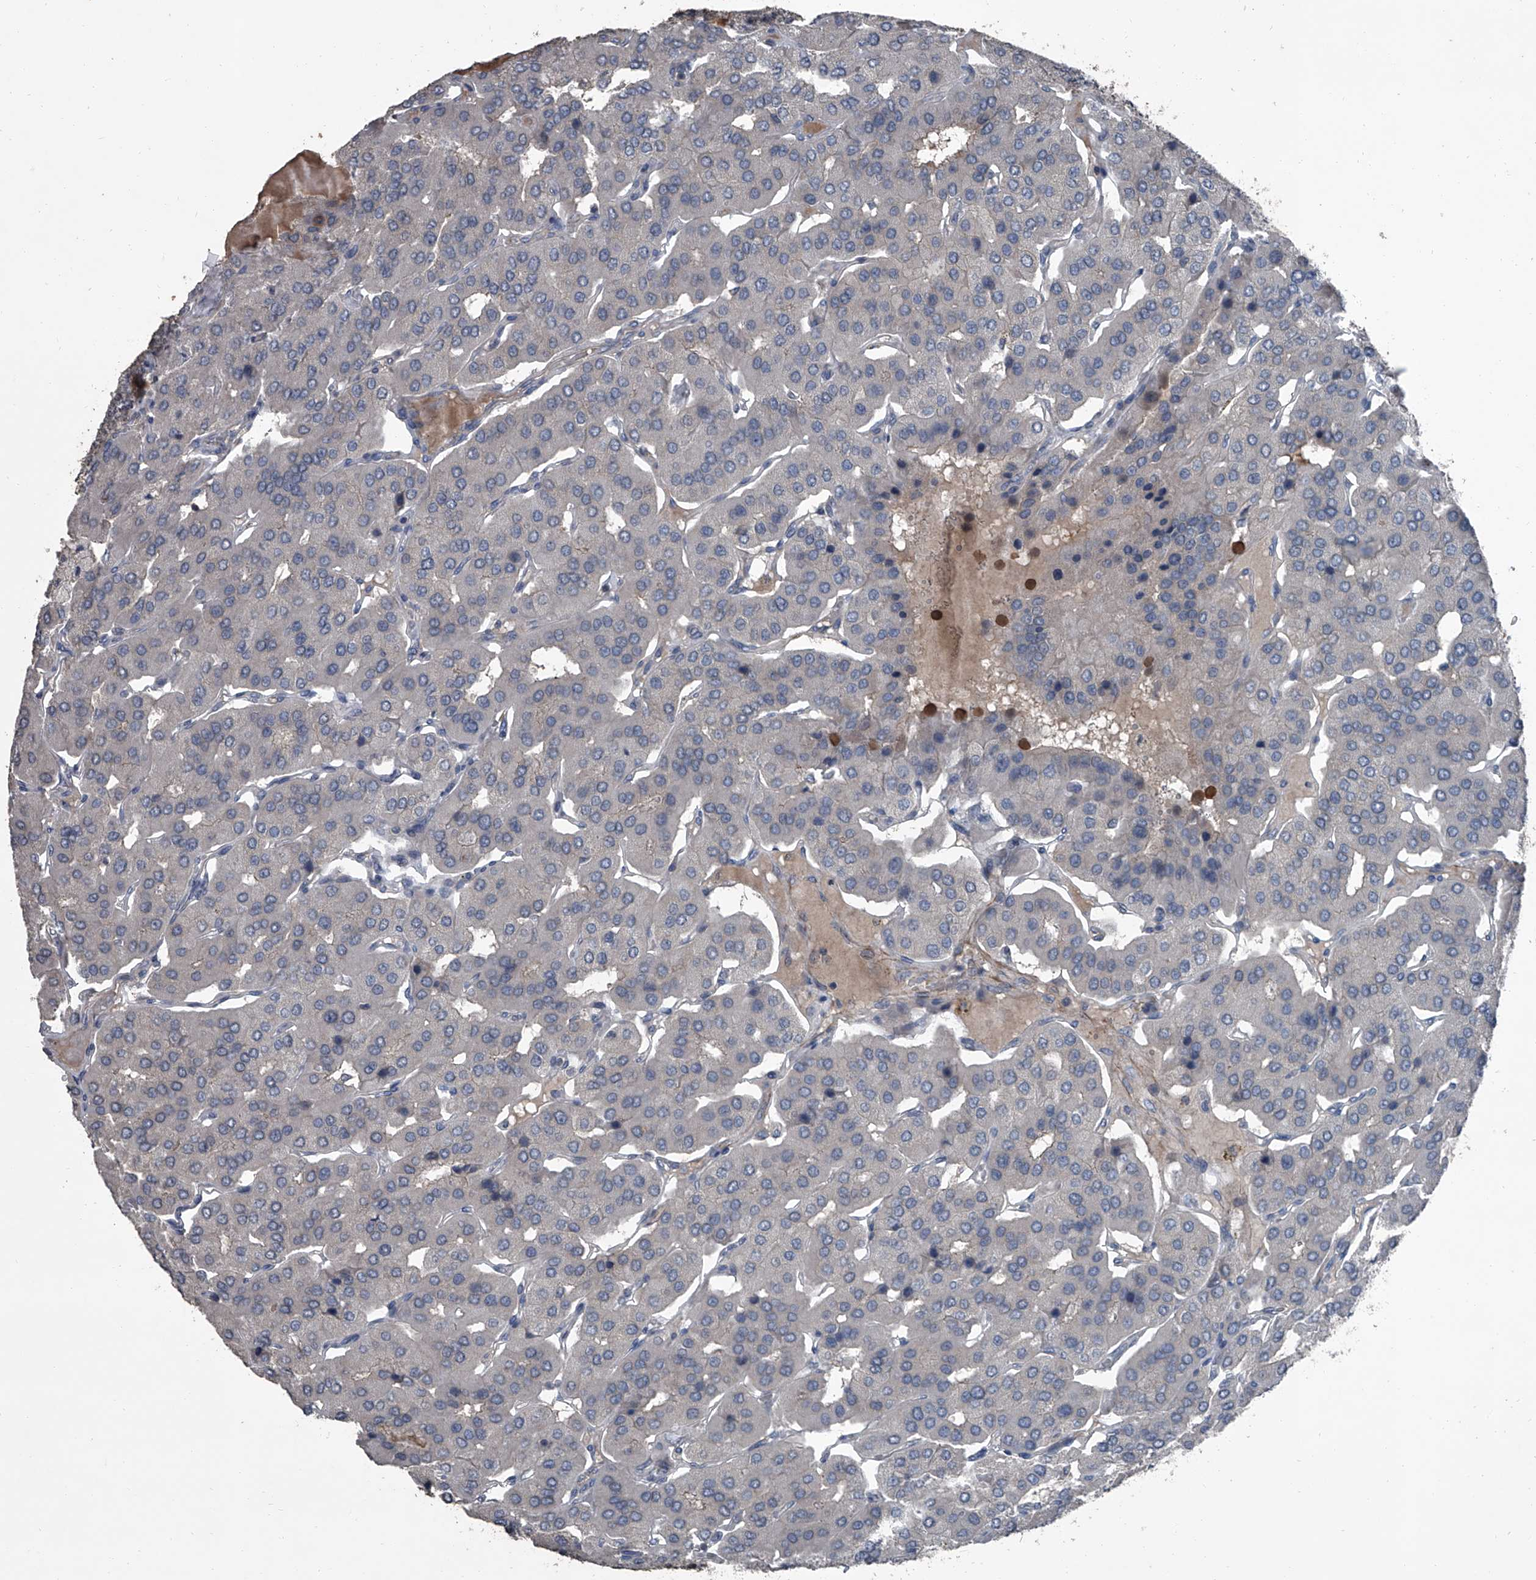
{"staining": {"intensity": "negative", "quantity": "none", "location": "none"}, "tissue": "parathyroid gland", "cell_type": "Glandular cells", "image_type": "normal", "snomed": [{"axis": "morphology", "description": "Normal tissue, NOS"}, {"axis": "morphology", "description": "Adenoma, NOS"}, {"axis": "topography", "description": "Parathyroid gland"}], "caption": "Immunohistochemistry (IHC) image of unremarkable human parathyroid gland stained for a protein (brown), which displays no staining in glandular cells.", "gene": "OARD1", "patient": {"sex": "female", "age": 86}}